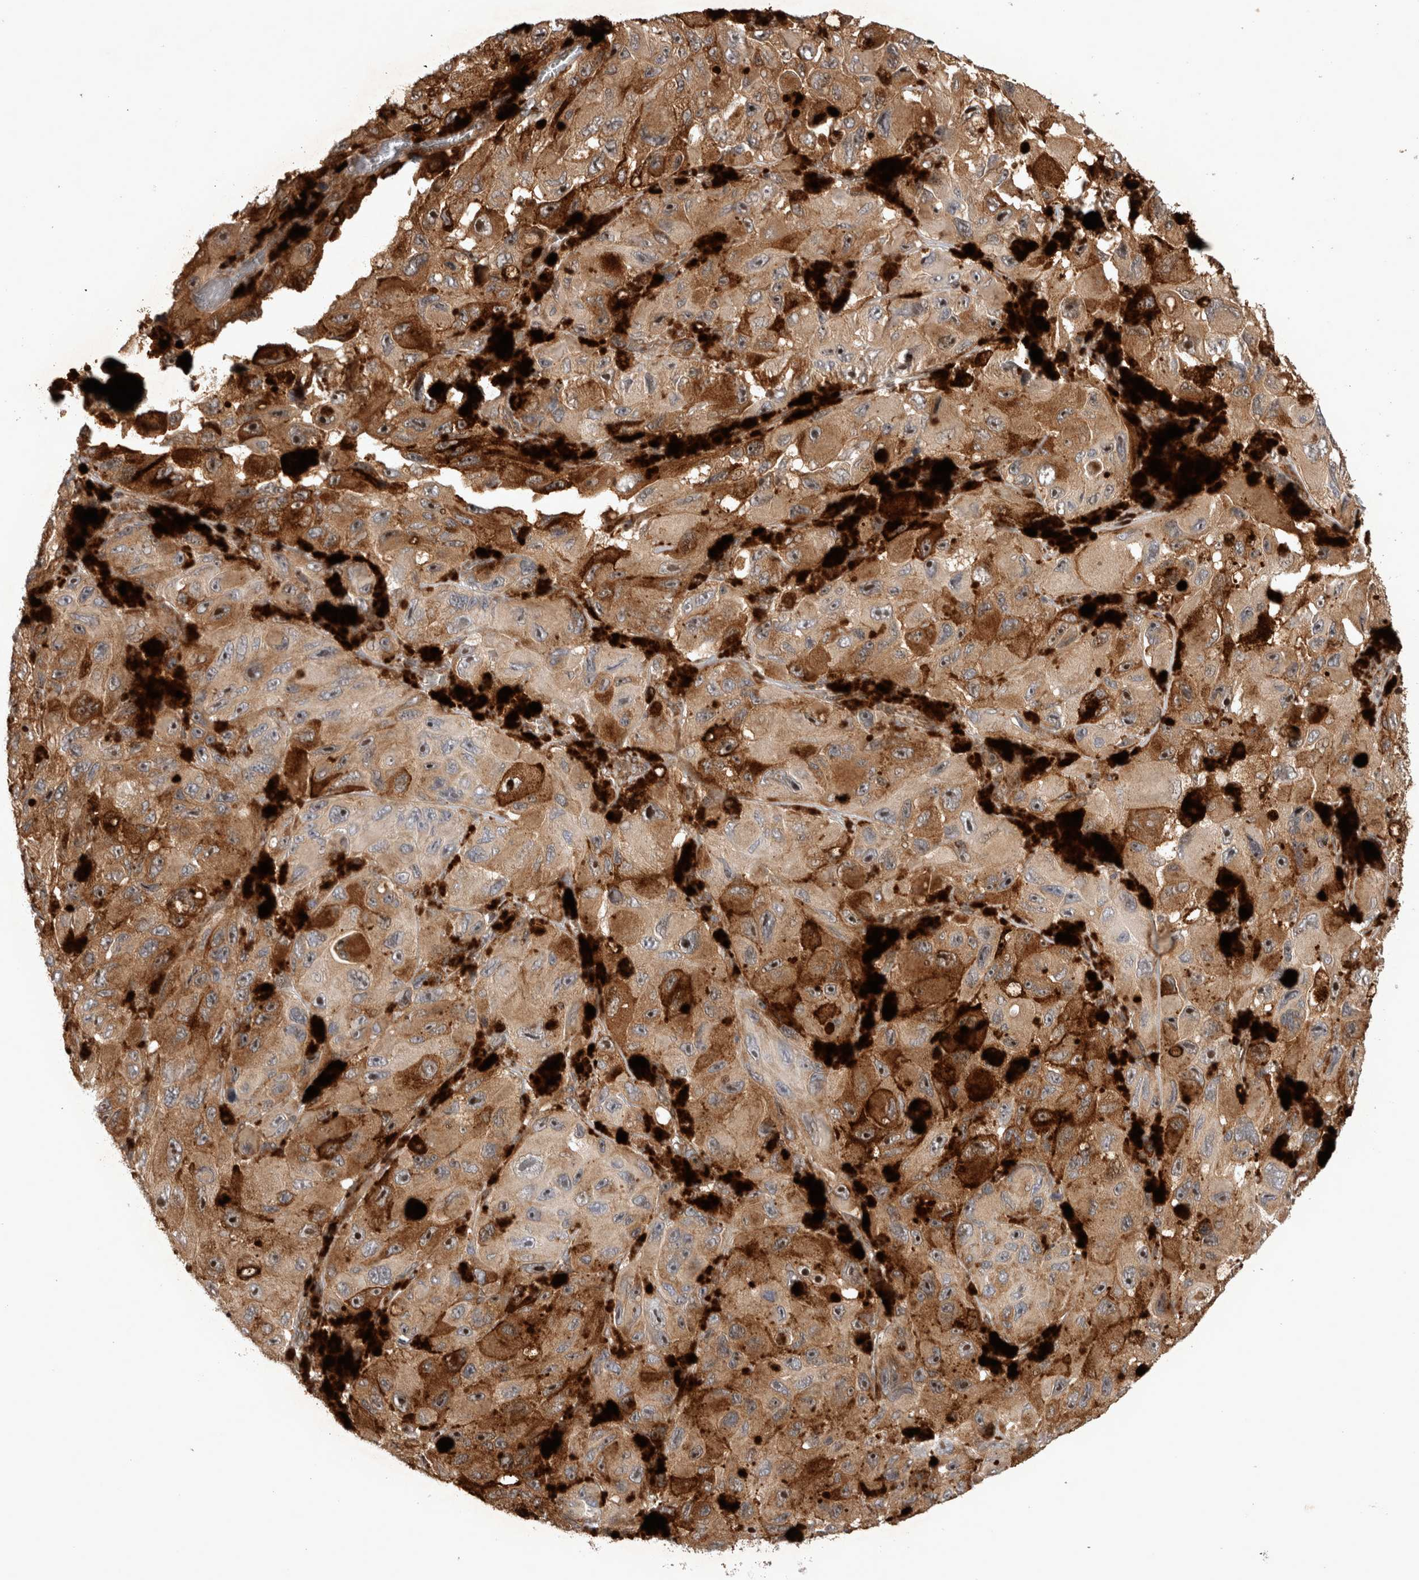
{"staining": {"intensity": "moderate", "quantity": "25%-75%", "location": "cytoplasmic/membranous,nuclear"}, "tissue": "melanoma", "cell_type": "Tumor cells", "image_type": "cancer", "snomed": [{"axis": "morphology", "description": "Malignant melanoma, NOS"}, {"axis": "topography", "description": "Skin"}], "caption": "Immunohistochemistry (IHC) of human melanoma reveals medium levels of moderate cytoplasmic/membranous and nuclear staining in approximately 25%-75% of tumor cells. (DAB IHC, brown staining for protein, blue staining for nuclei).", "gene": "SERAC1", "patient": {"sex": "female", "age": 73}}